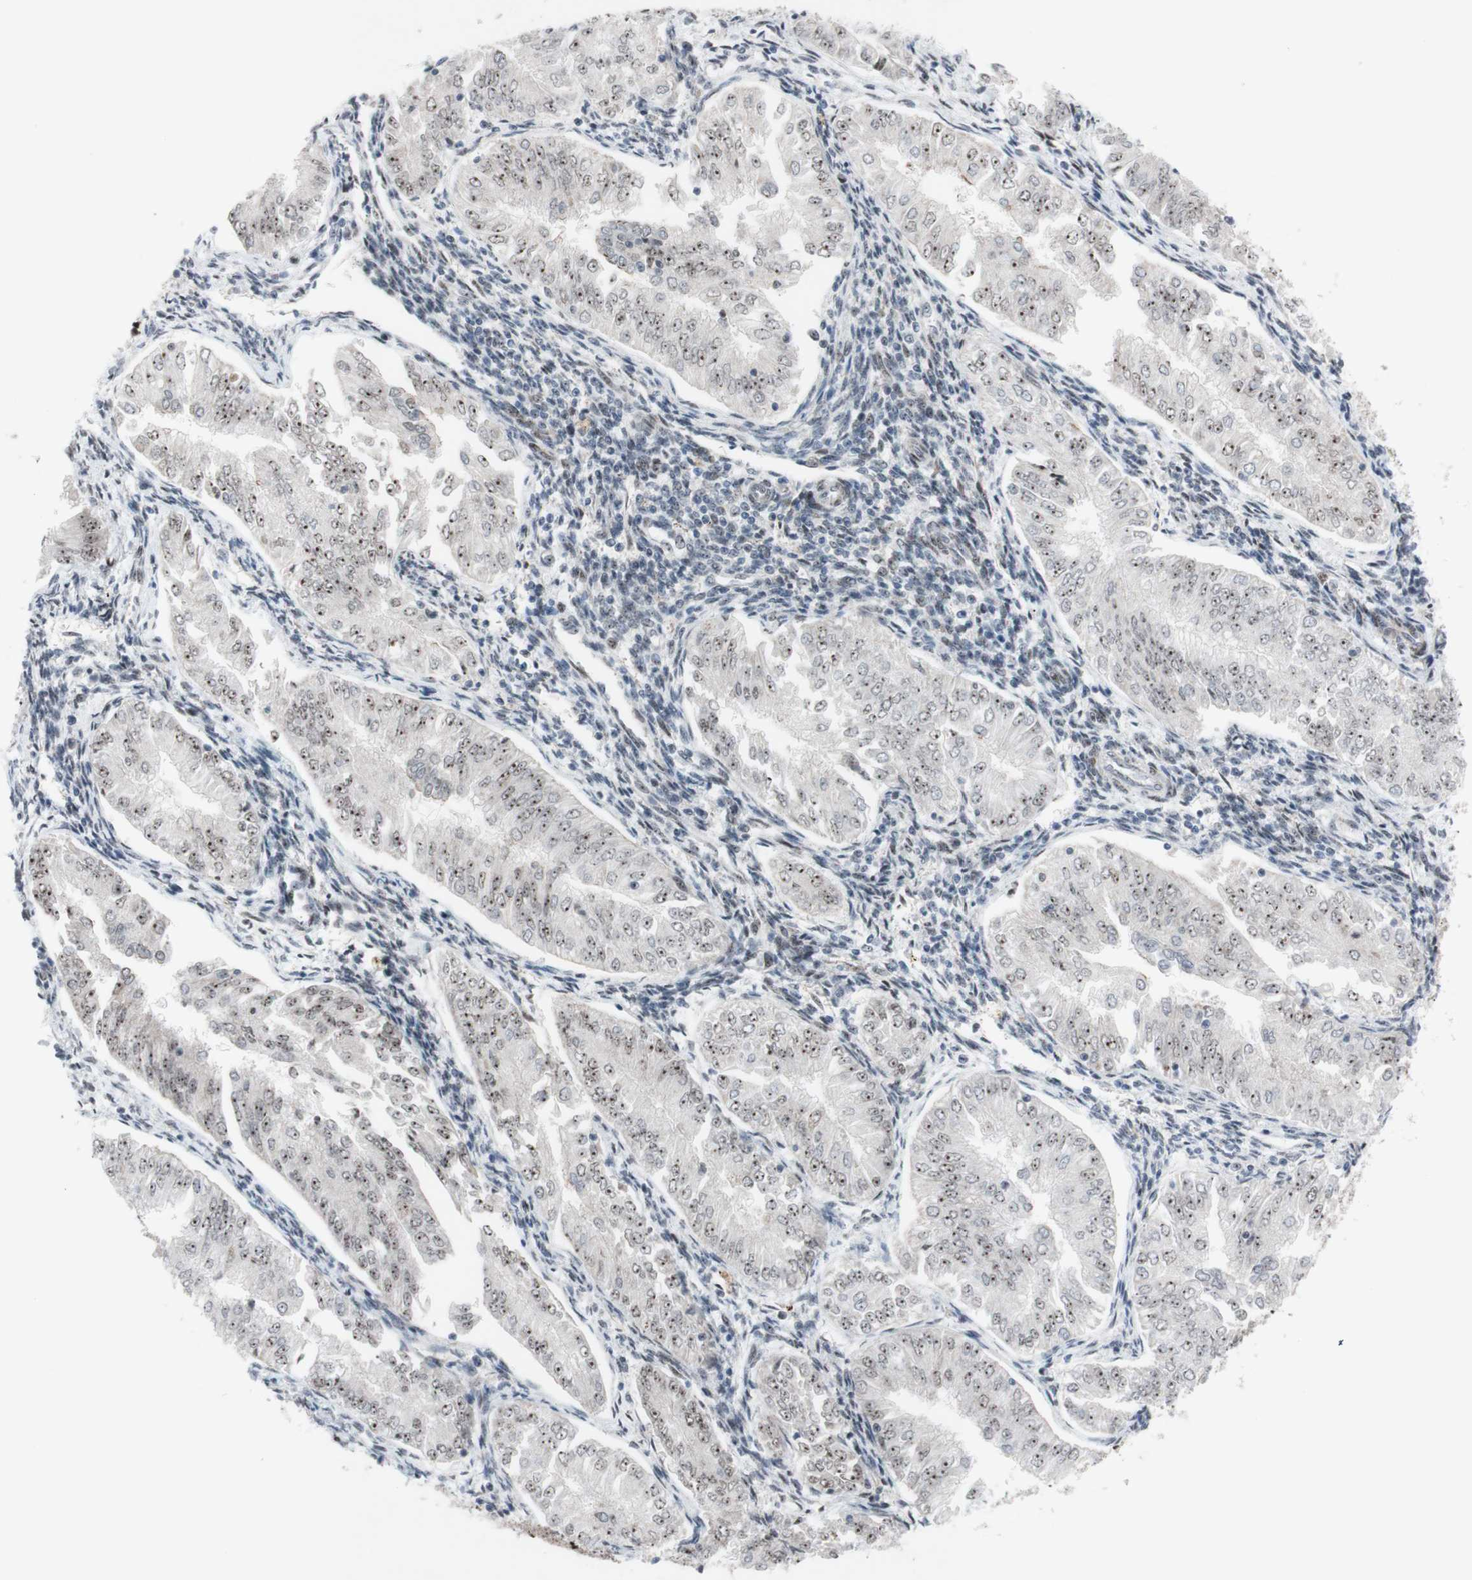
{"staining": {"intensity": "weak", "quantity": ">75%", "location": "nuclear"}, "tissue": "endometrial cancer", "cell_type": "Tumor cells", "image_type": "cancer", "snomed": [{"axis": "morphology", "description": "Adenocarcinoma, NOS"}, {"axis": "topography", "description": "Endometrium"}], "caption": "Immunohistochemical staining of human endometrial cancer shows low levels of weak nuclear protein expression in approximately >75% of tumor cells.", "gene": "POLR1A", "patient": {"sex": "female", "age": 53}}